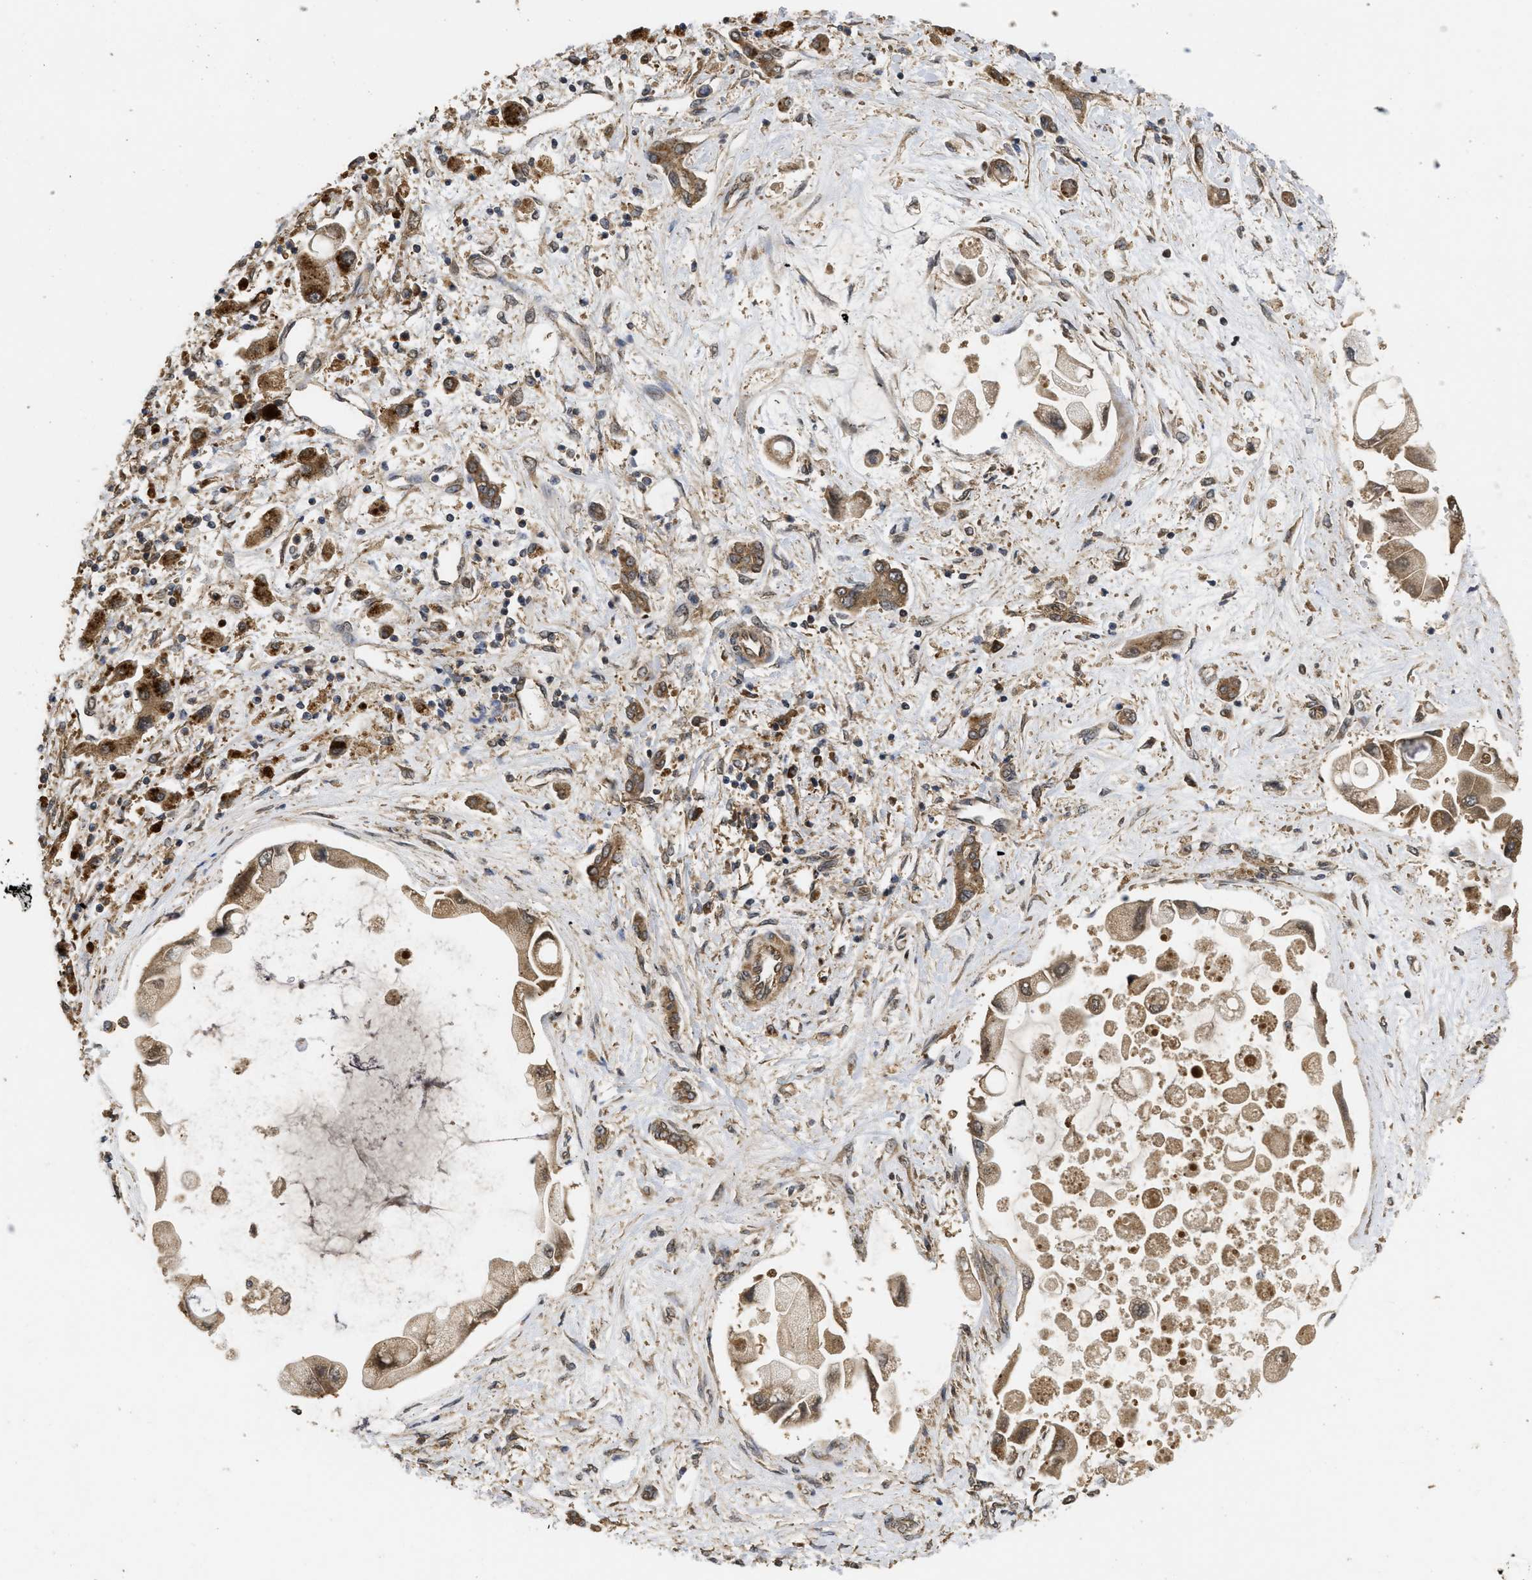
{"staining": {"intensity": "moderate", "quantity": ">75%", "location": "cytoplasmic/membranous"}, "tissue": "liver cancer", "cell_type": "Tumor cells", "image_type": "cancer", "snomed": [{"axis": "morphology", "description": "Cholangiocarcinoma"}, {"axis": "topography", "description": "Liver"}], "caption": "Human cholangiocarcinoma (liver) stained with a protein marker demonstrates moderate staining in tumor cells.", "gene": "FZD6", "patient": {"sex": "male", "age": 50}}